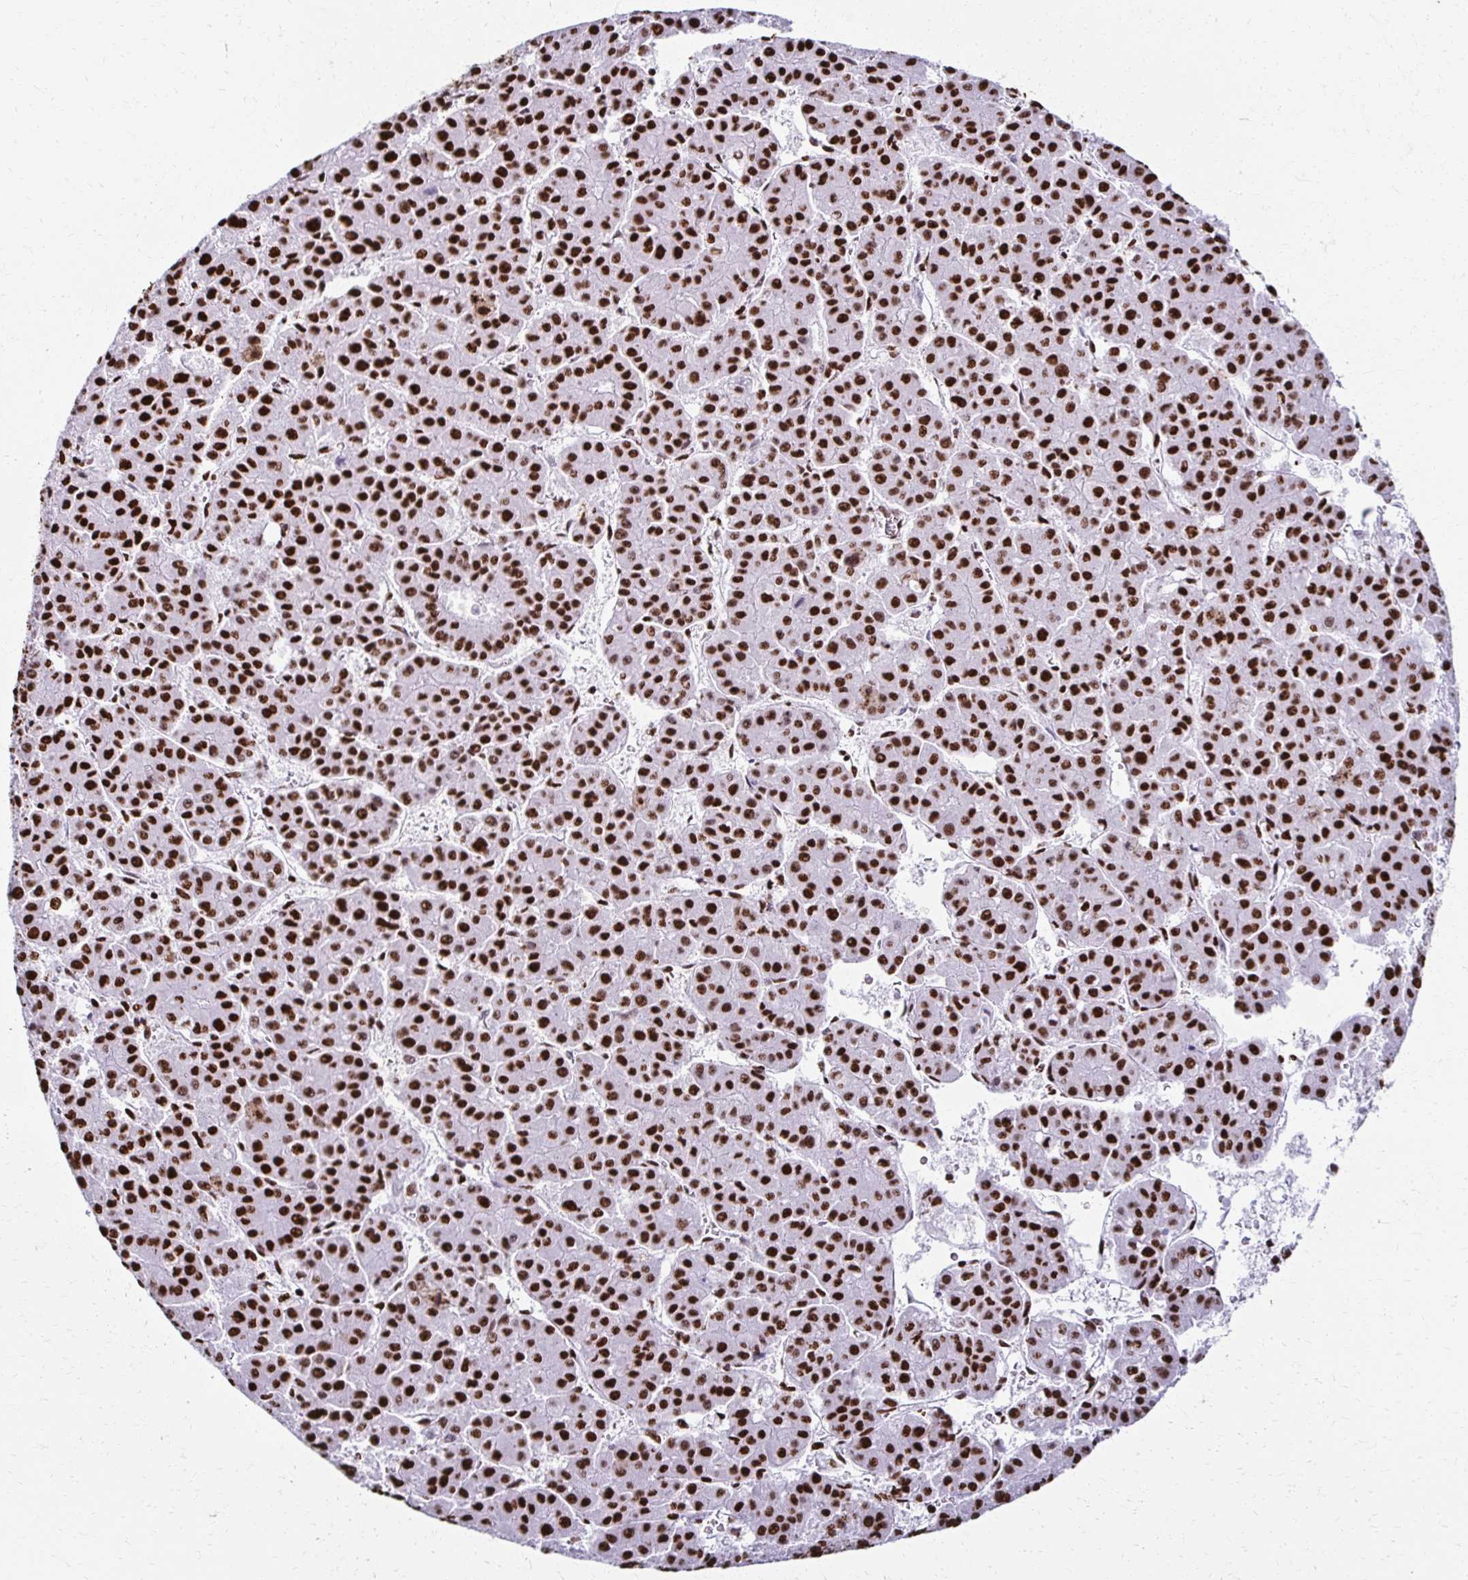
{"staining": {"intensity": "strong", "quantity": ">75%", "location": "nuclear"}, "tissue": "liver cancer", "cell_type": "Tumor cells", "image_type": "cancer", "snomed": [{"axis": "morphology", "description": "Carcinoma, Hepatocellular, NOS"}, {"axis": "topography", "description": "Liver"}], "caption": "Hepatocellular carcinoma (liver) stained with IHC exhibits strong nuclear expression in approximately >75% of tumor cells.", "gene": "NONO", "patient": {"sex": "male", "age": 73}}